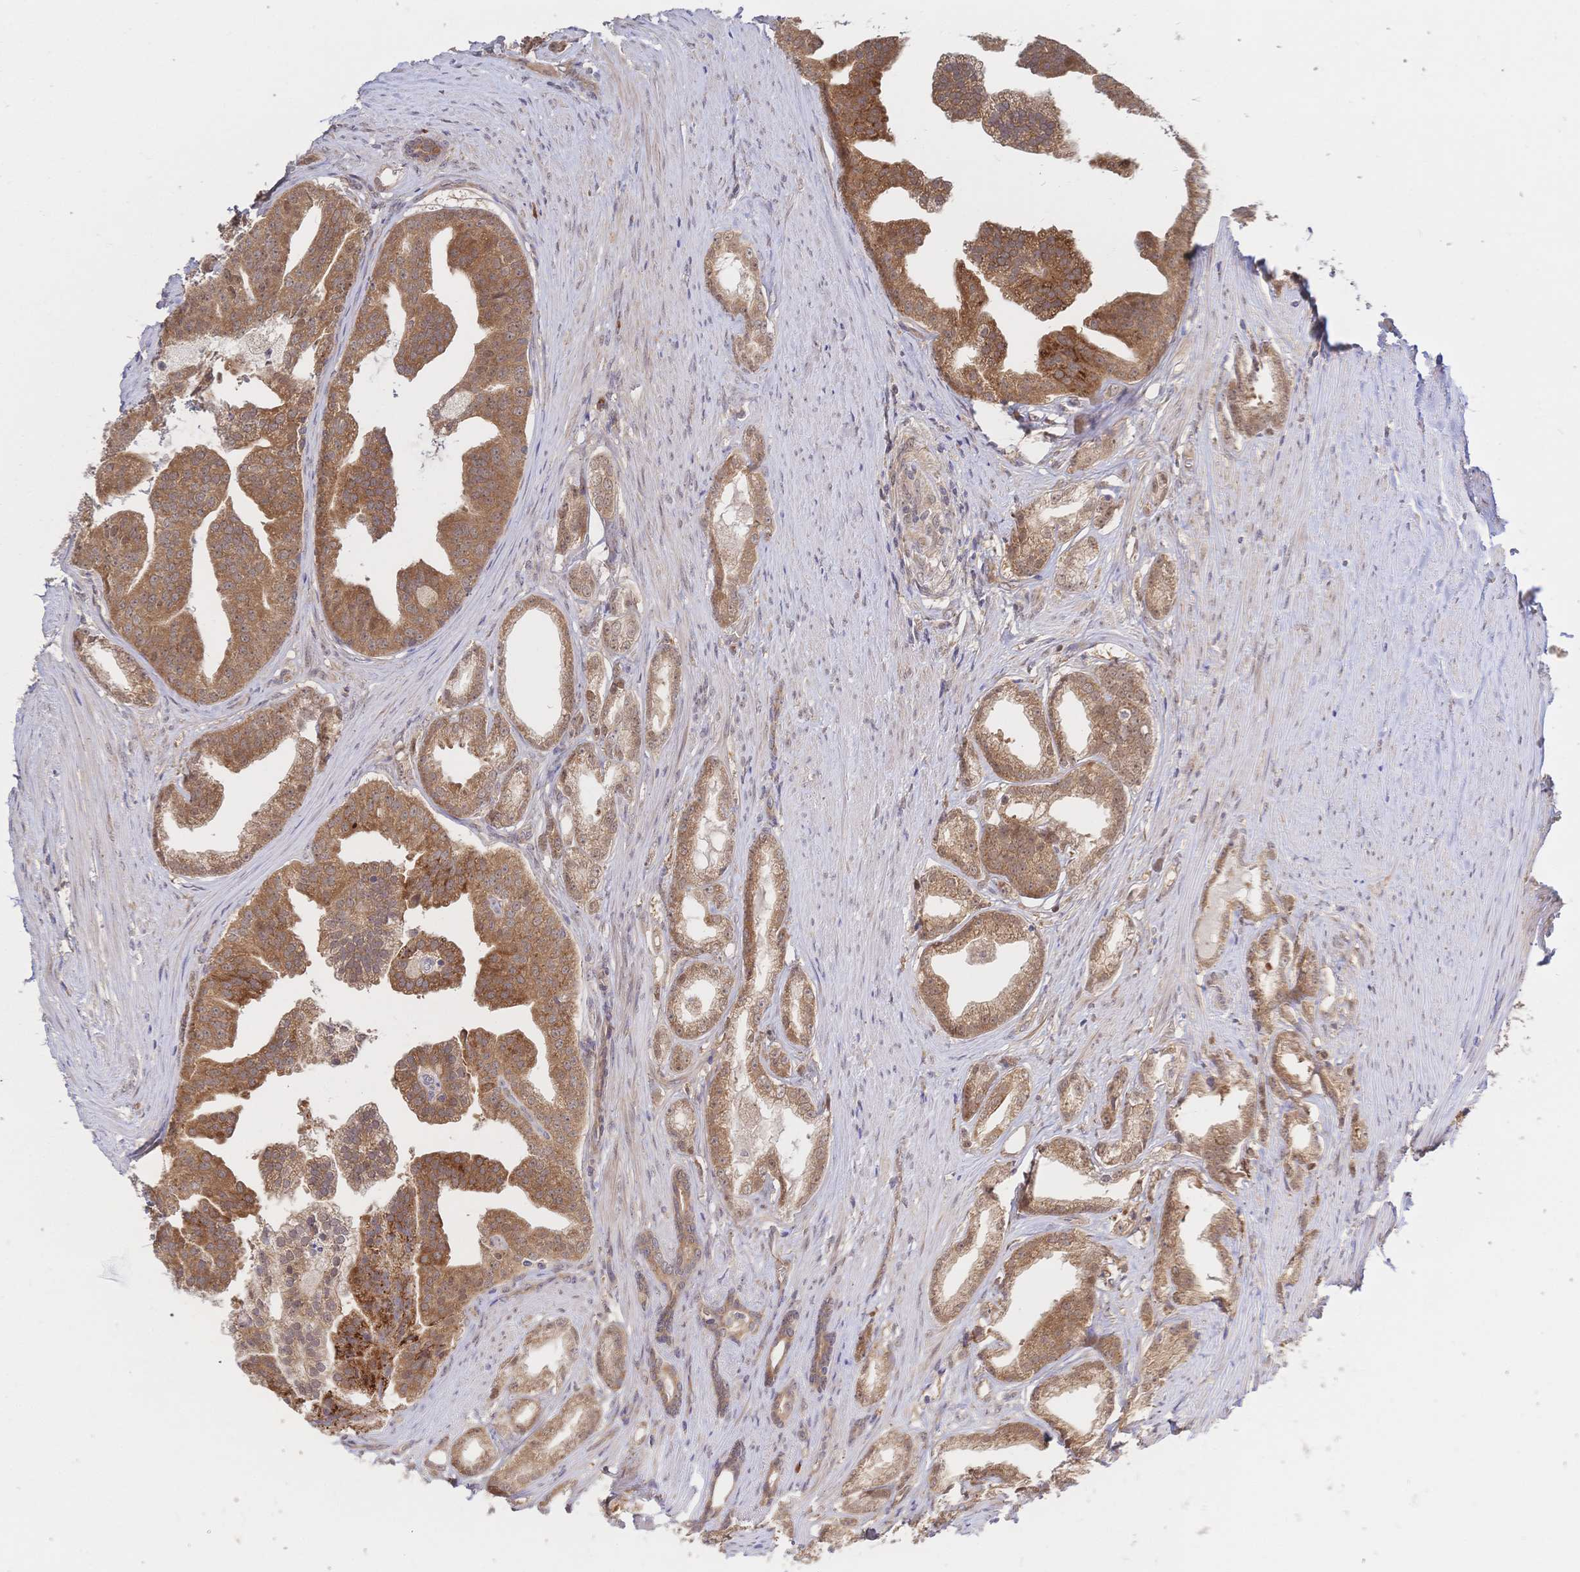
{"staining": {"intensity": "moderate", "quantity": ">75%", "location": "cytoplasmic/membranous"}, "tissue": "prostate cancer", "cell_type": "Tumor cells", "image_type": "cancer", "snomed": [{"axis": "morphology", "description": "Adenocarcinoma, Low grade"}, {"axis": "topography", "description": "Prostate"}], "caption": "Immunohistochemical staining of adenocarcinoma (low-grade) (prostate) shows moderate cytoplasmic/membranous protein staining in approximately >75% of tumor cells. (IHC, brightfield microscopy, high magnification).", "gene": "LMO4", "patient": {"sex": "male", "age": 65}}